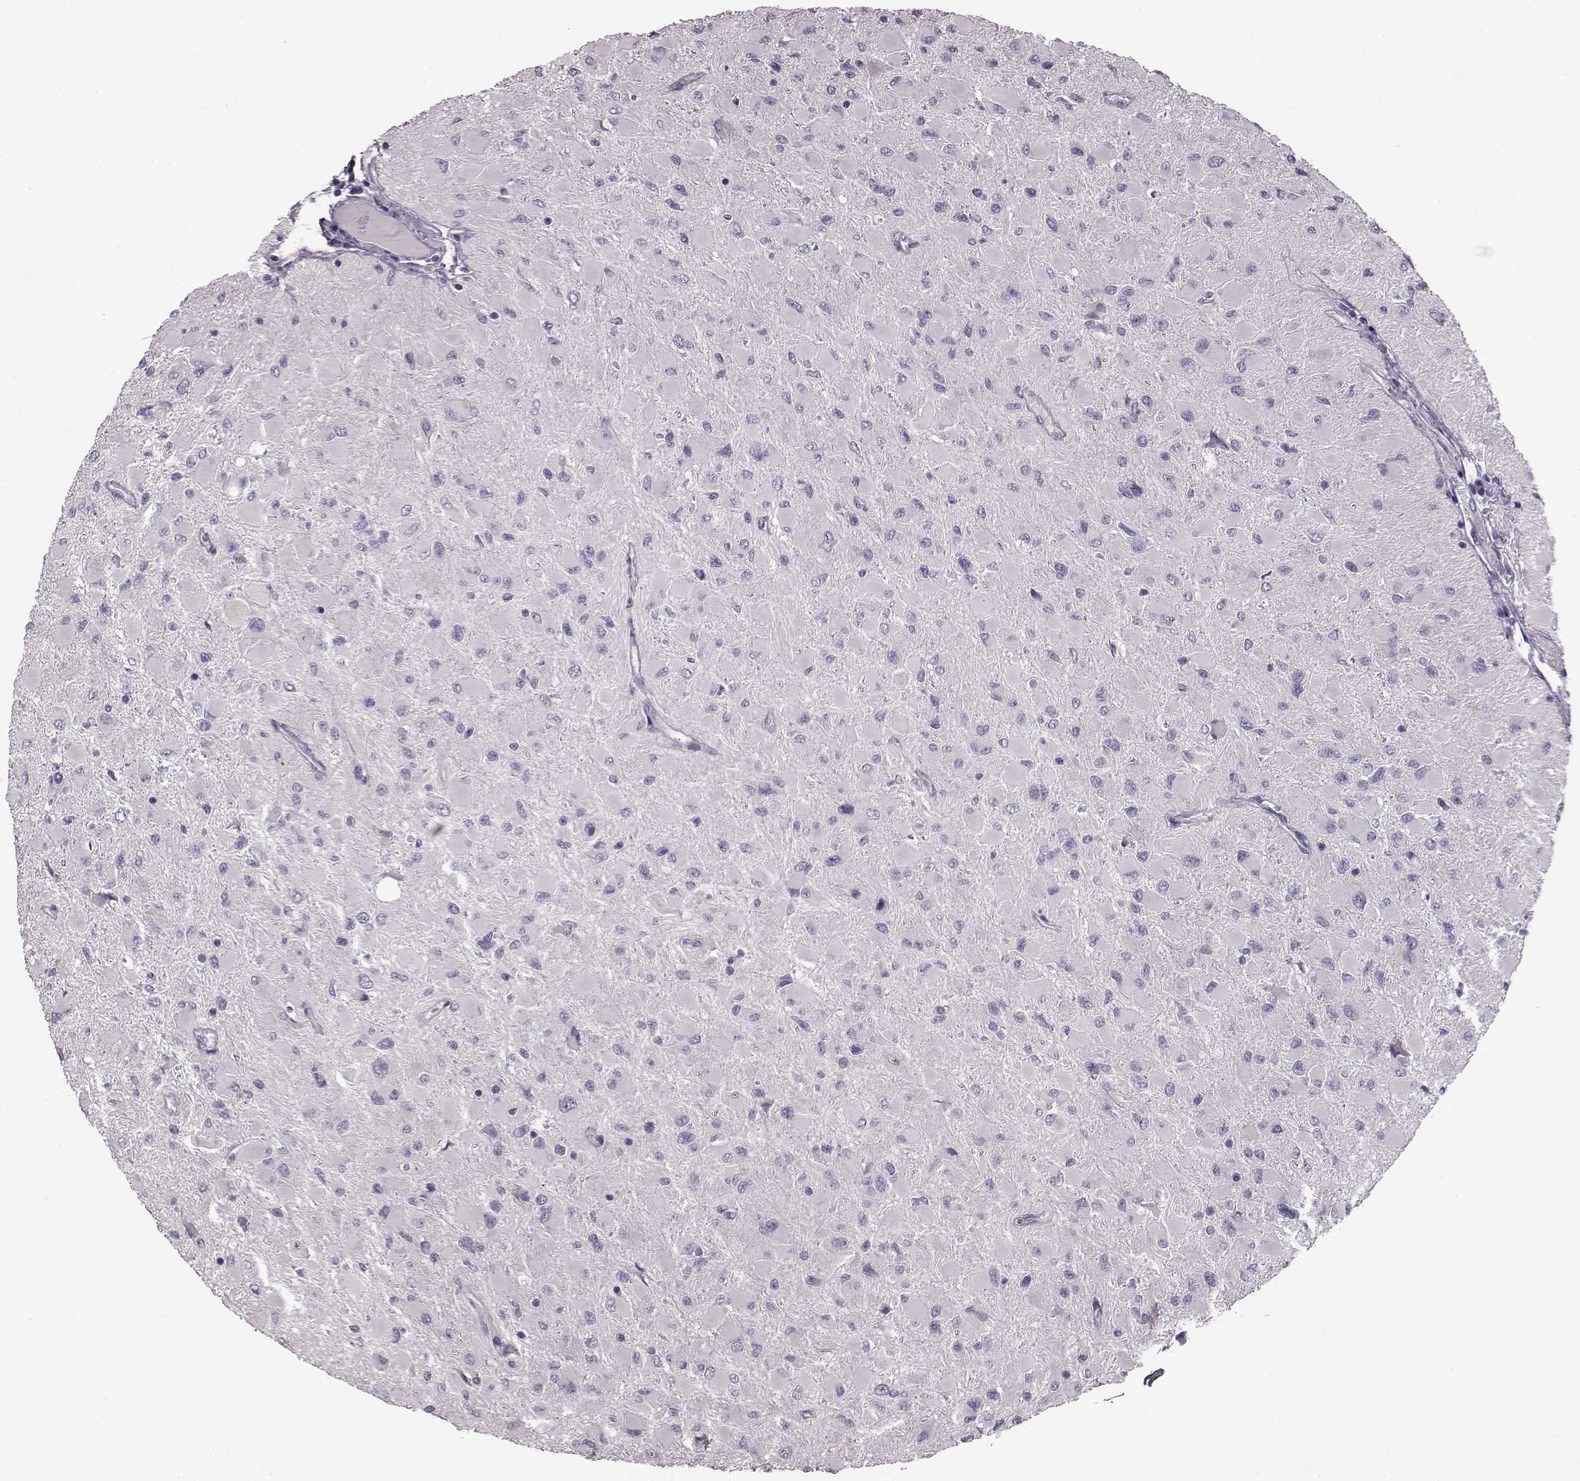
{"staining": {"intensity": "negative", "quantity": "none", "location": "none"}, "tissue": "glioma", "cell_type": "Tumor cells", "image_type": "cancer", "snomed": [{"axis": "morphology", "description": "Glioma, malignant, High grade"}, {"axis": "topography", "description": "Cerebral cortex"}], "caption": "Human malignant high-grade glioma stained for a protein using immunohistochemistry exhibits no expression in tumor cells.", "gene": "PRPH2", "patient": {"sex": "female", "age": 36}}